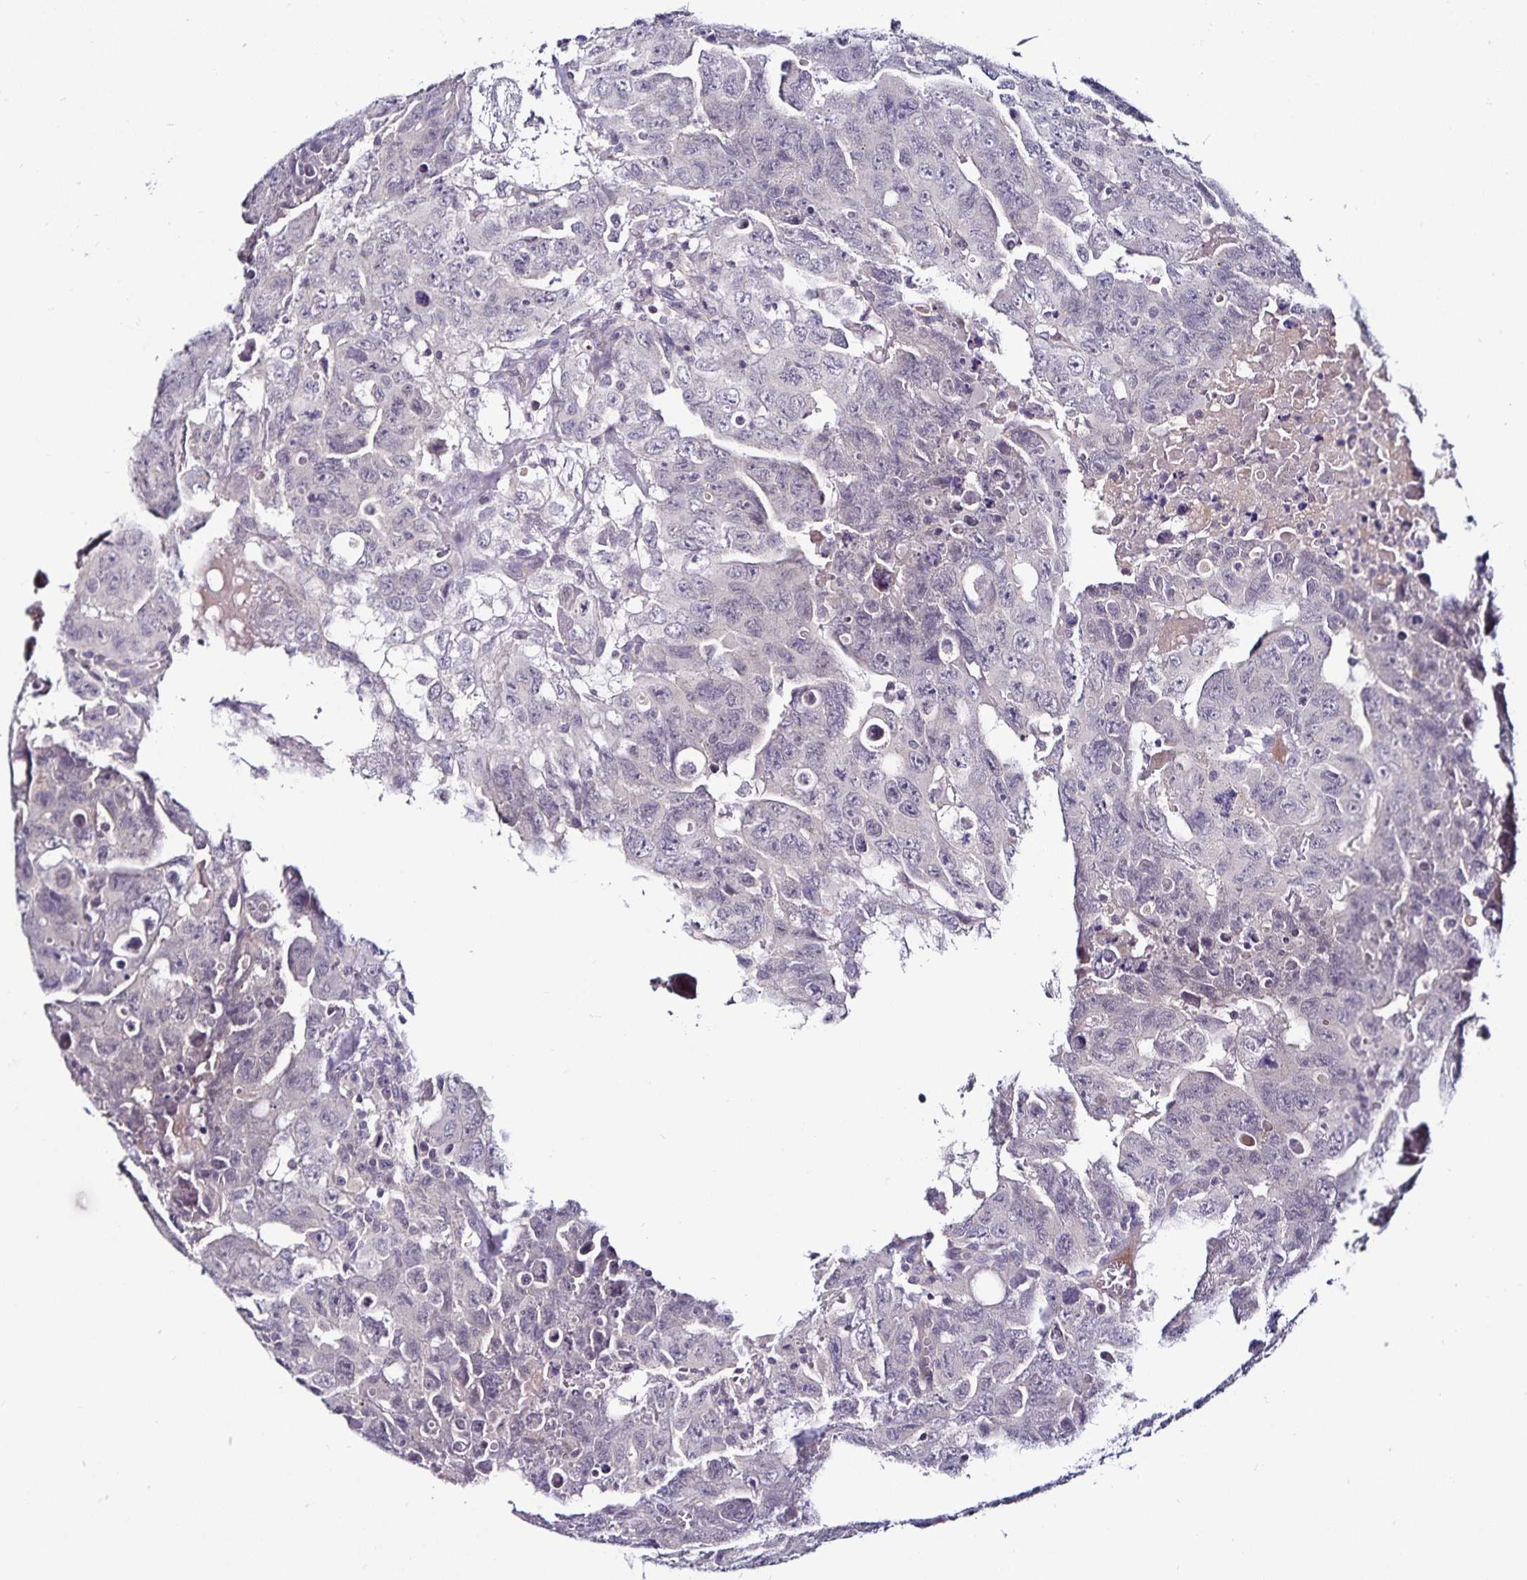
{"staining": {"intensity": "negative", "quantity": "none", "location": "none"}, "tissue": "testis cancer", "cell_type": "Tumor cells", "image_type": "cancer", "snomed": [{"axis": "morphology", "description": "Carcinoma, Embryonal, NOS"}, {"axis": "topography", "description": "Testis"}], "caption": "This is an immunohistochemistry photomicrograph of testis embryonal carcinoma. There is no staining in tumor cells.", "gene": "ACSL5", "patient": {"sex": "male", "age": 24}}